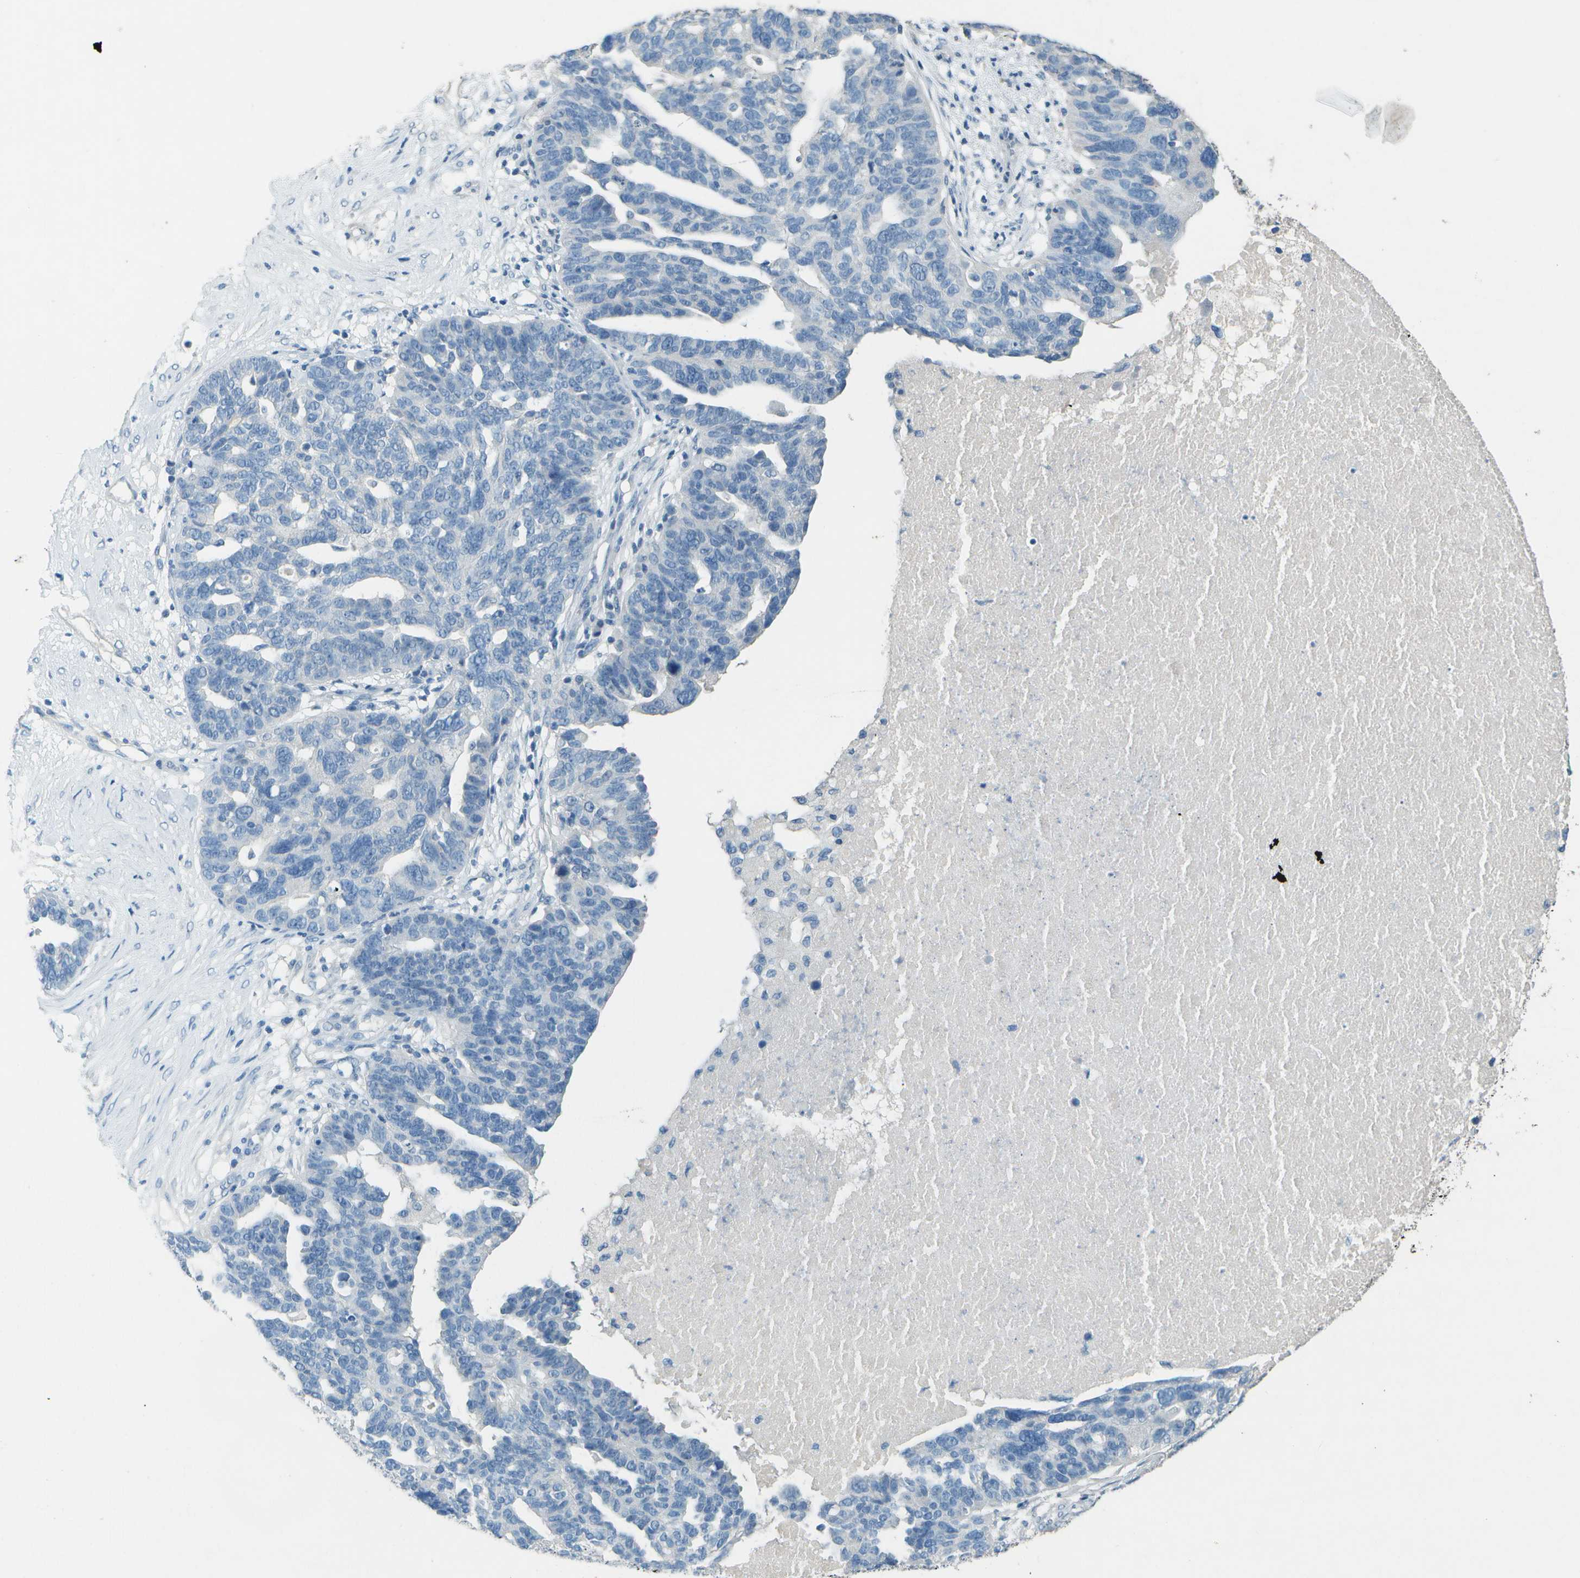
{"staining": {"intensity": "negative", "quantity": "none", "location": "none"}, "tissue": "ovarian cancer", "cell_type": "Tumor cells", "image_type": "cancer", "snomed": [{"axis": "morphology", "description": "Cystadenocarcinoma, serous, NOS"}, {"axis": "topography", "description": "Ovary"}], "caption": "DAB immunohistochemical staining of ovarian serous cystadenocarcinoma displays no significant staining in tumor cells.", "gene": "LGI2", "patient": {"sex": "female", "age": 59}}